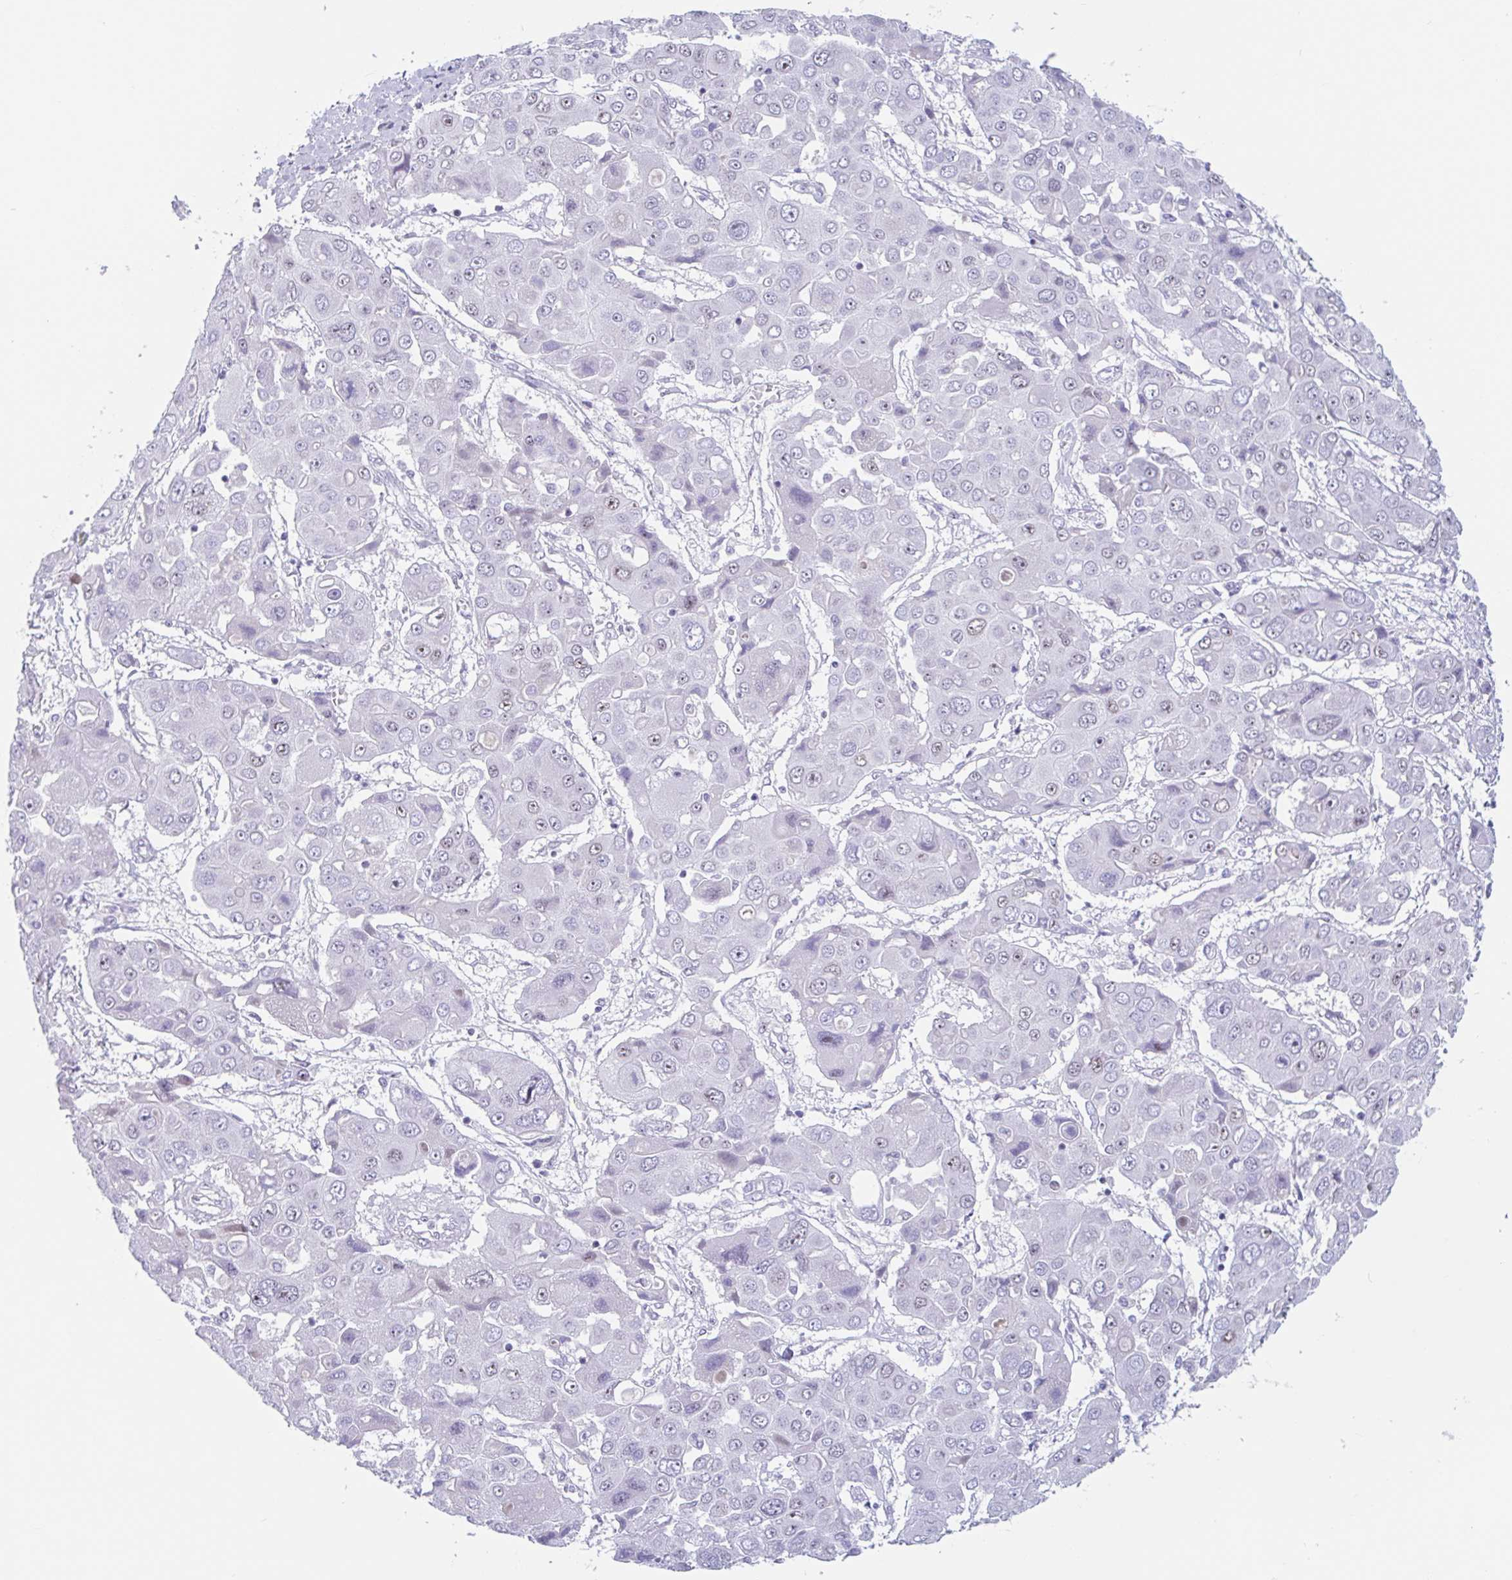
{"staining": {"intensity": "weak", "quantity": "<25%", "location": "nuclear"}, "tissue": "liver cancer", "cell_type": "Tumor cells", "image_type": "cancer", "snomed": [{"axis": "morphology", "description": "Cholangiocarcinoma"}, {"axis": "topography", "description": "Liver"}], "caption": "An IHC histopathology image of cholangiocarcinoma (liver) is shown. There is no staining in tumor cells of cholangiocarcinoma (liver). The staining is performed using DAB brown chromogen with nuclei counter-stained in using hematoxylin.", "gene": "LENG9", "patient": {"sex": "male", "age": 67}}